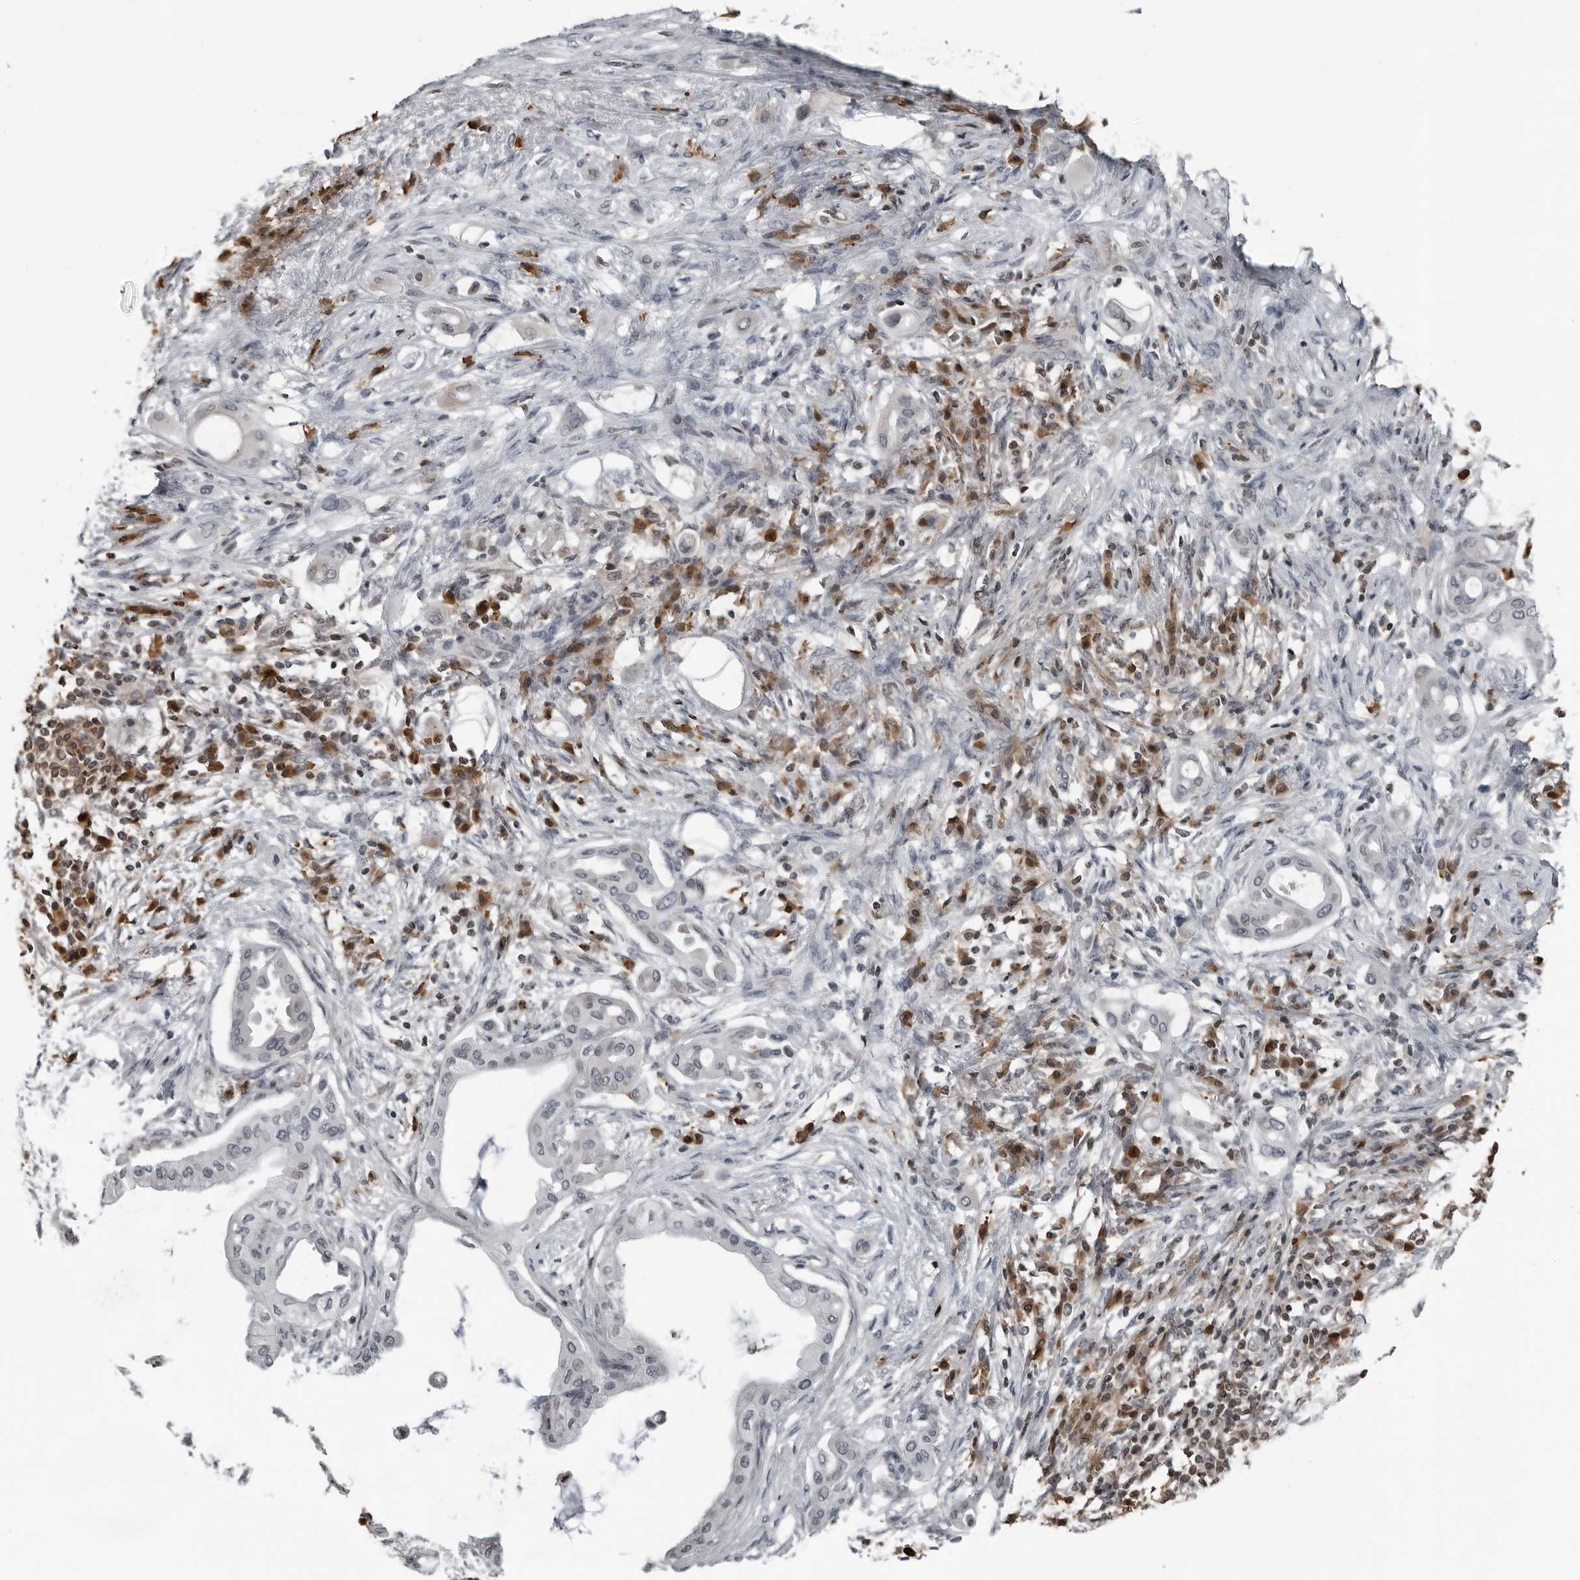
{"staining": {"intensity": "negative", "quantity": "none", "location": "none"}, "tissue": "pancreatic cancer", "cell_type": "Tumor cells", "image_type": "cancer", "snomed": [{"axis": "morphology", "description": "Adenocarcinoma, NOS"}, {"axis": "morphology", "description": "Adenocarcinoma, metastatic, NOS"}, {"axis": "topography", "description": "Lymph node"}, {"axis": "topography", "description": "Pancreas"}, {"axis": "topography", "description": "Duodenum"}], "caption": "Immunohistochemistry (IHC) photomicrograph of metastatic adenocarcinoma (pancreatic) stained for a protein (brown), which shows no expression in tumor cells.", "gene": "RTCA", "patient": {"sex": "female", "age": 64}}